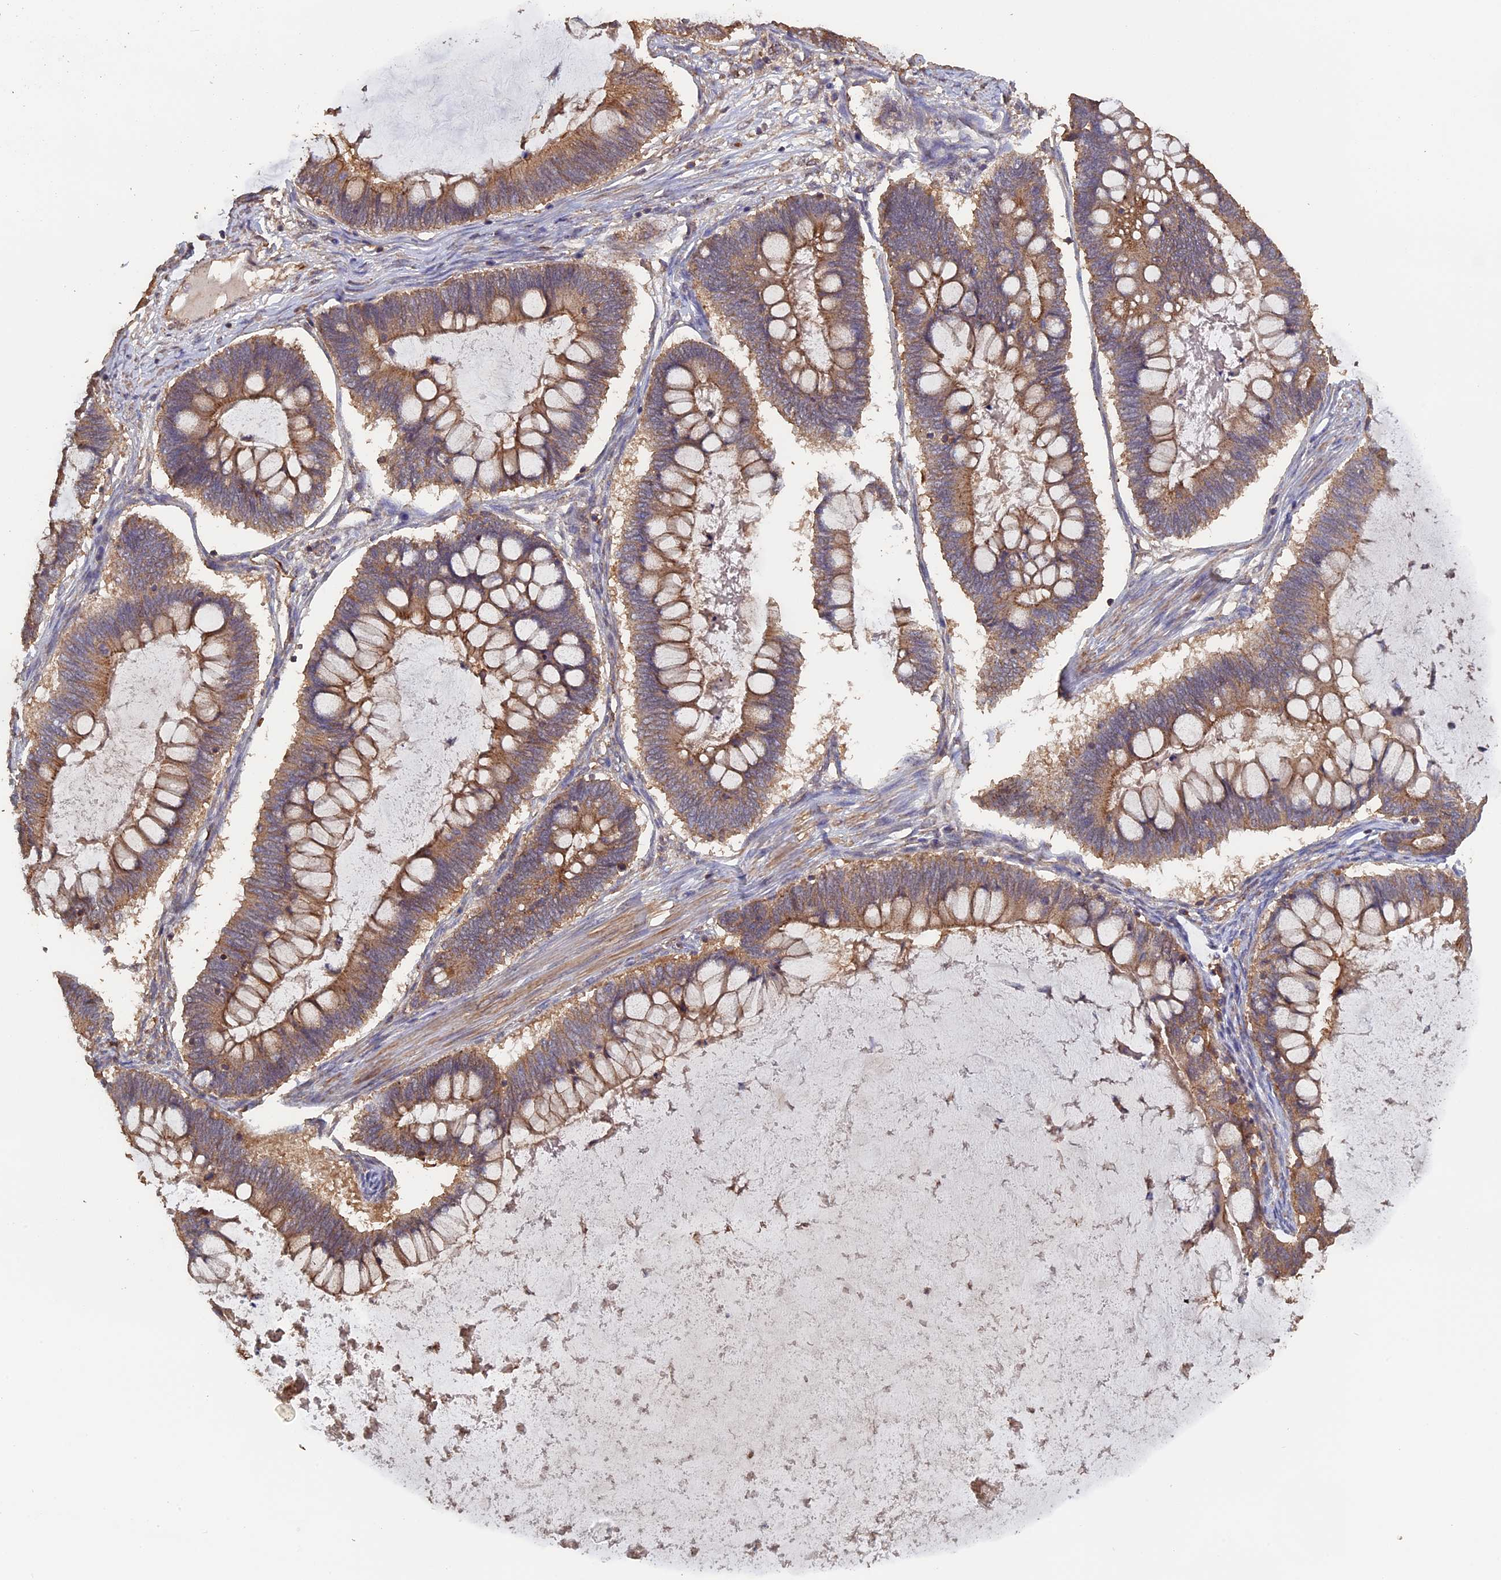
{"staining": {"intensity": "moderate", "quantity": ">75%", "location": "cytoplasmic/membranous"}, "tissue": "ovarian cancer", "cell_type": "Tumor cells", "image_type": "cancer", "snomed": [{"axis": "morphology", "description": "Cystadenocarcinoma, mucinous, NOS"}, {"axis": "topography", "description": "Ovary"}], "caption": "Ovarian cancer (mucinous cystadenocarcinoma) was stained to show a protein in brown. There is medium levels of moderate cytoplasmic/membranous positivity in approximately >75% of tumor cells.", "gene": "PIGQ", "patient": {"sex": "female", "age": 61}}